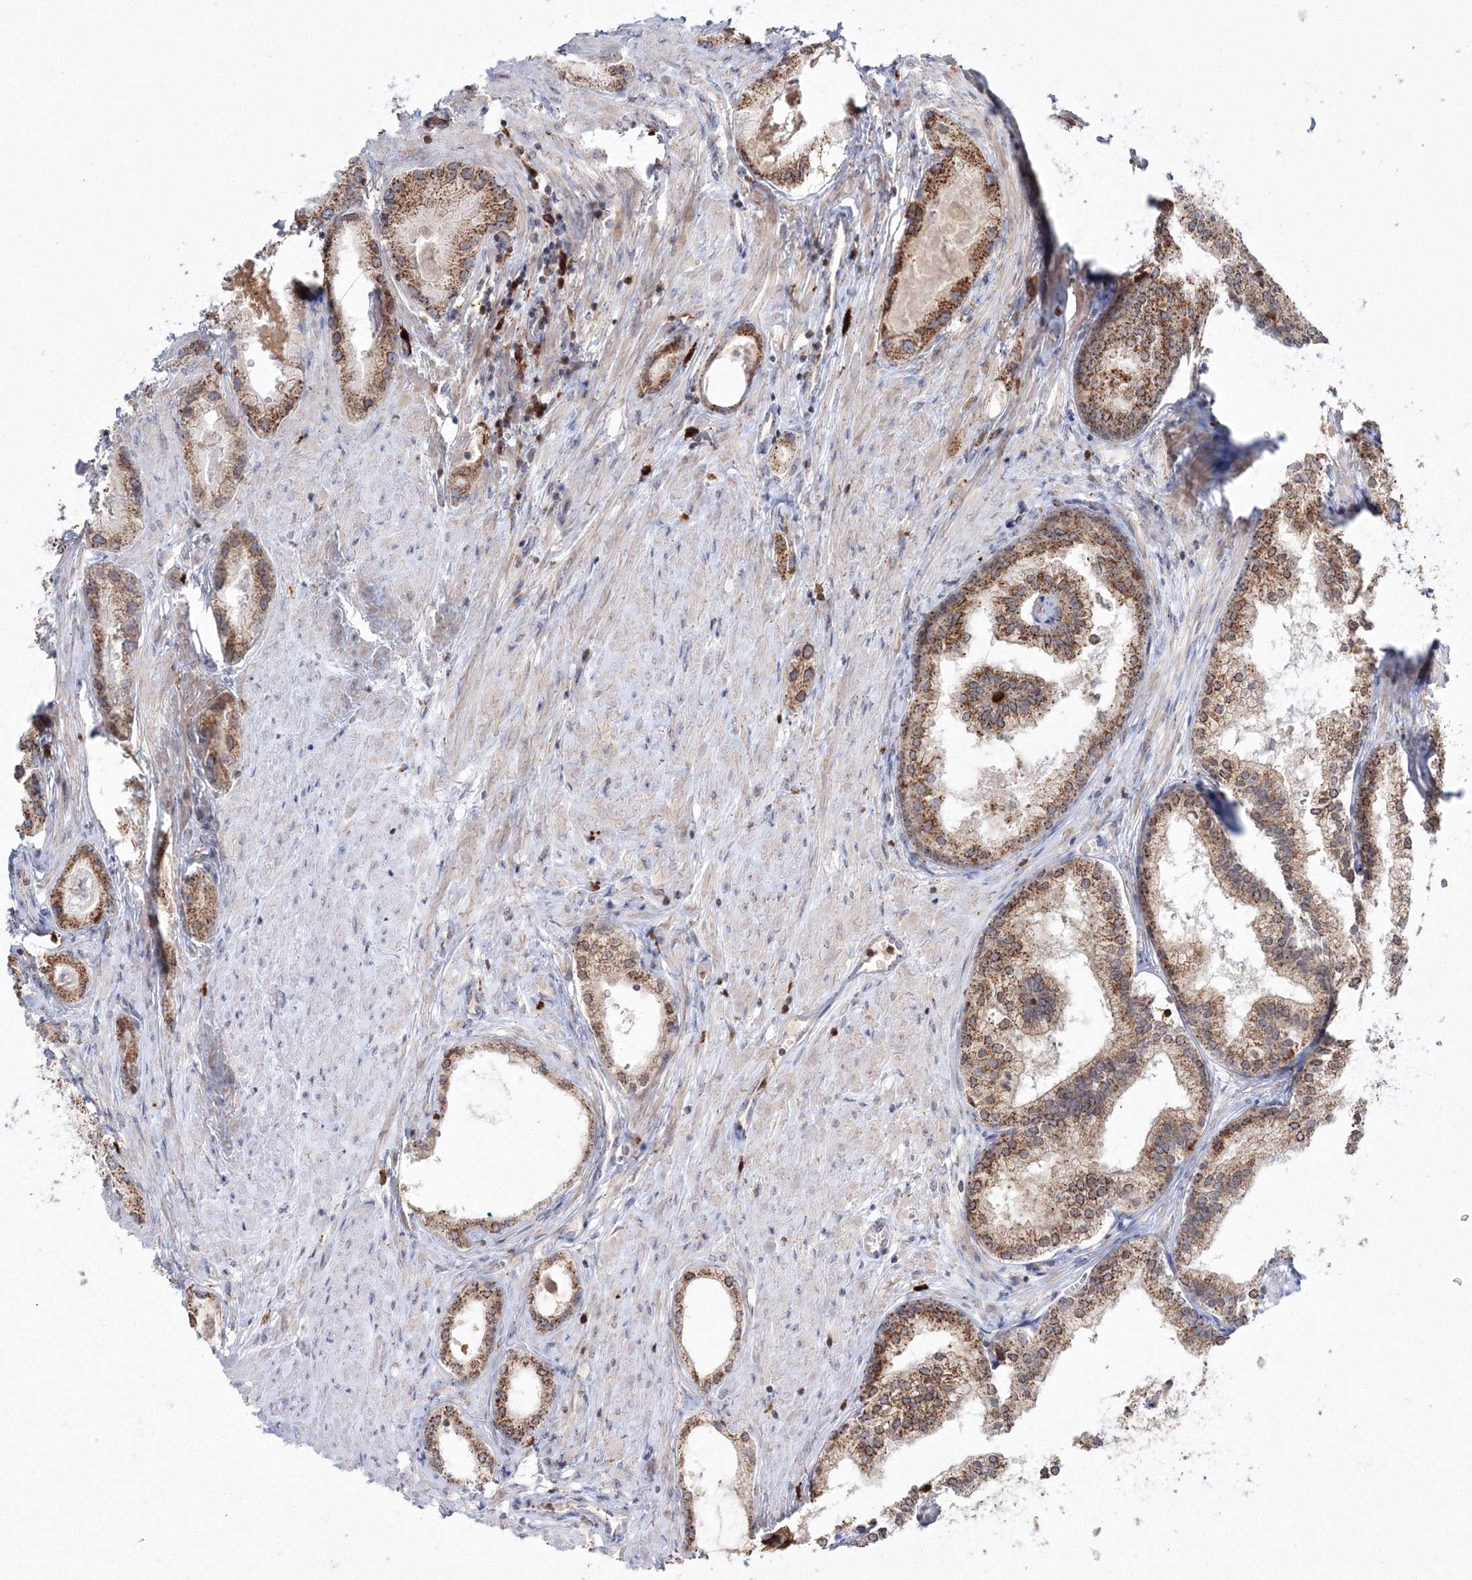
{"staining": {"intensity": "strong", "quantity": ">75%", "location": "cytoplasmic/membranous"}, "tissue": "prostate cancer", "cell_type": "Tumor cells", "image_type": "cancer", "snomed": [{"axis": "morphology", "description": "Adenocarcinoma, Low grade"}, {"axis": "topography", "description": "Prostate"}], "caption": "Adenocarcinoma (low-grade) (prostate) tissue exhibits strong cytoplasmic/membranous positivity in approximately >75% of tumor cells", "gene": "ARCN1", "patient": {"sex": "male", "age": 62}}